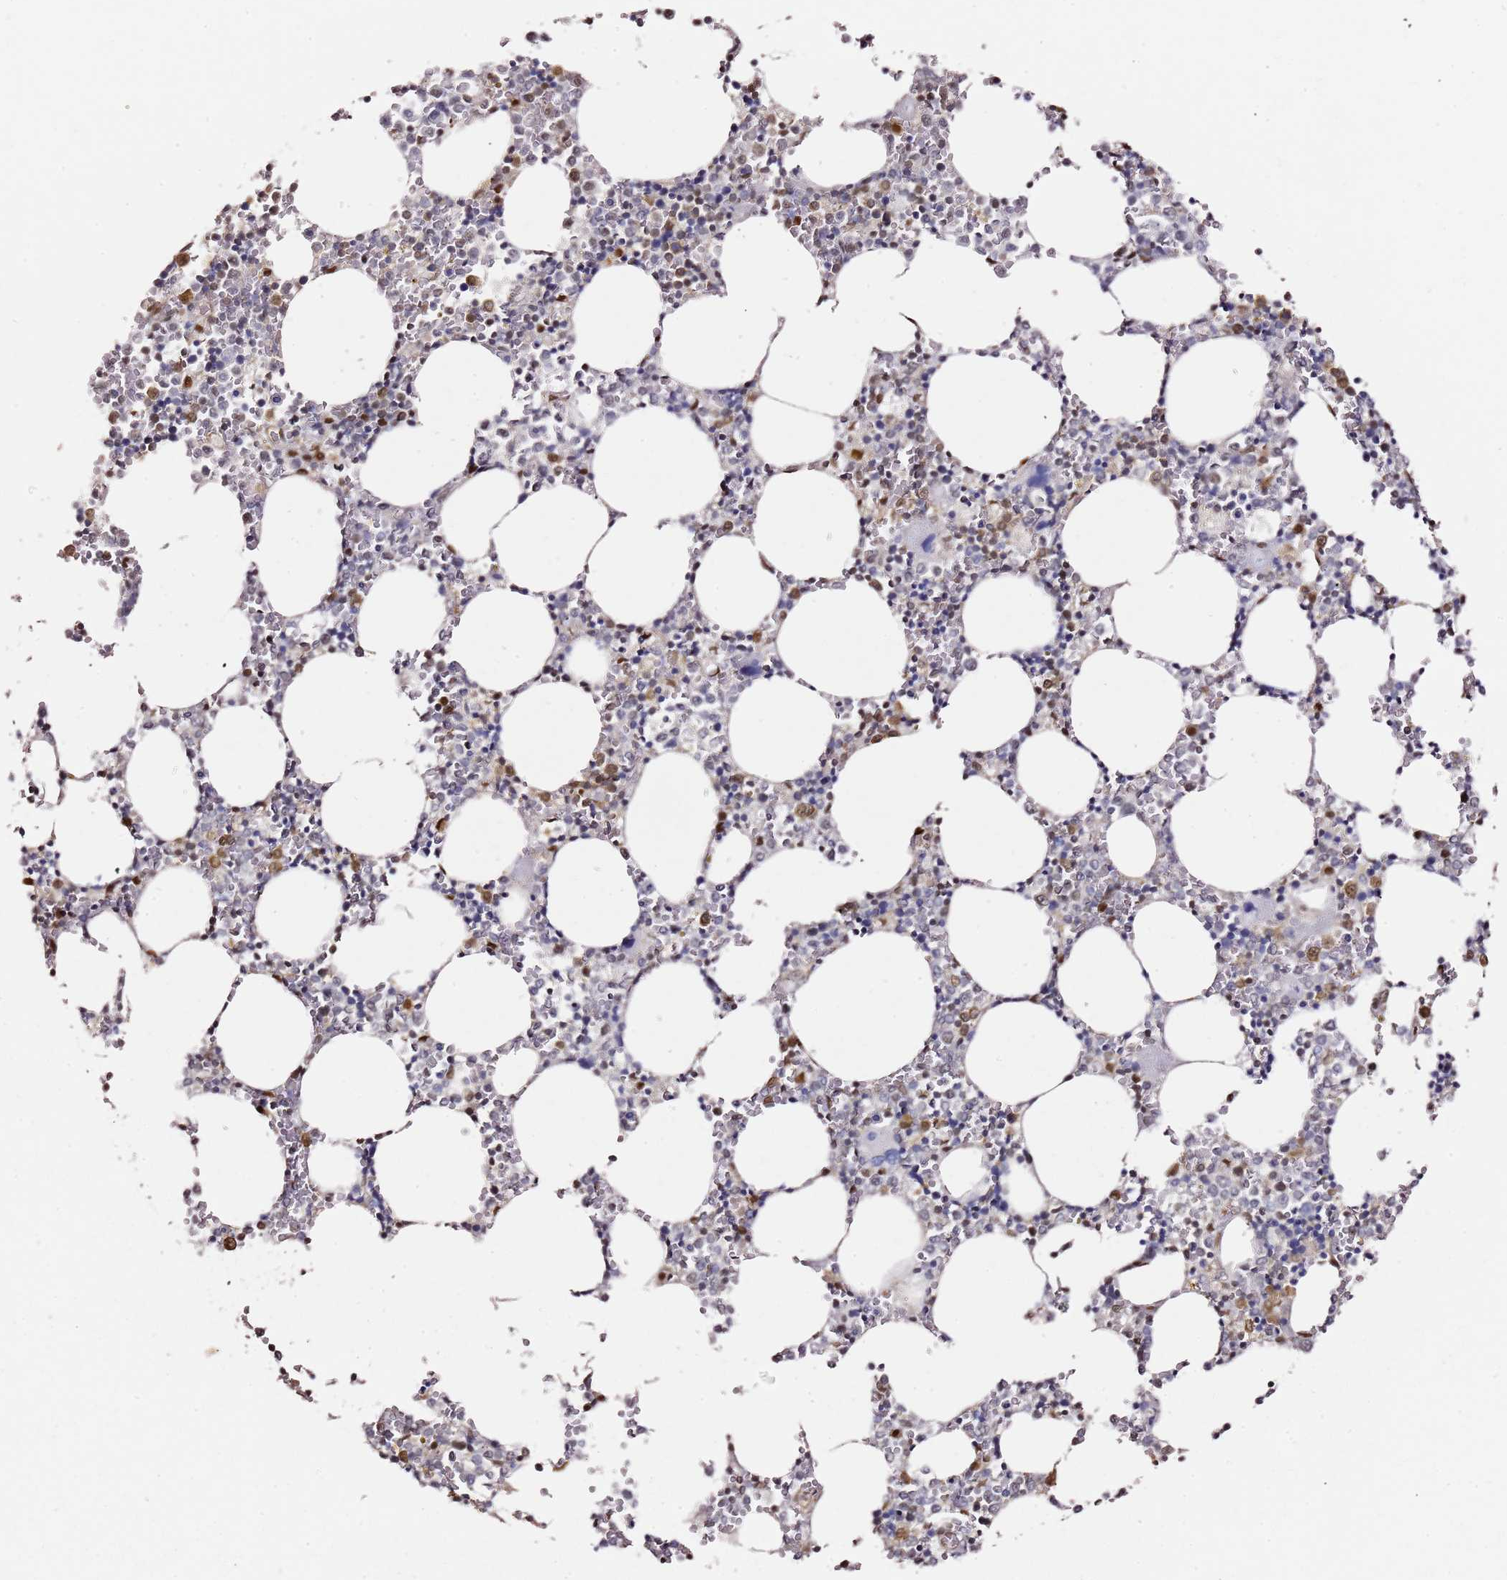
{"staining": {"intensity": "strong", "quantity": "<25%", "location": "cytoplasmic/membranous"}, "tissue": "bone marrow", "cell_type": "Hematopoietic cells", "image_type": "normal", "snomed": [{"axis": "morphology", "description": "Normal tissue, NOS"}, {"axis": "topography", "description": "Bone marrow"}], "caption": "Benign bone marrow displays strong cytoplasmic/membranous expression in approximately <25% of hematopoietic cells, visualized by immunohistochemistry.", "gene": "PSMD4", "patient": {"sex": "female", "age": 64}}